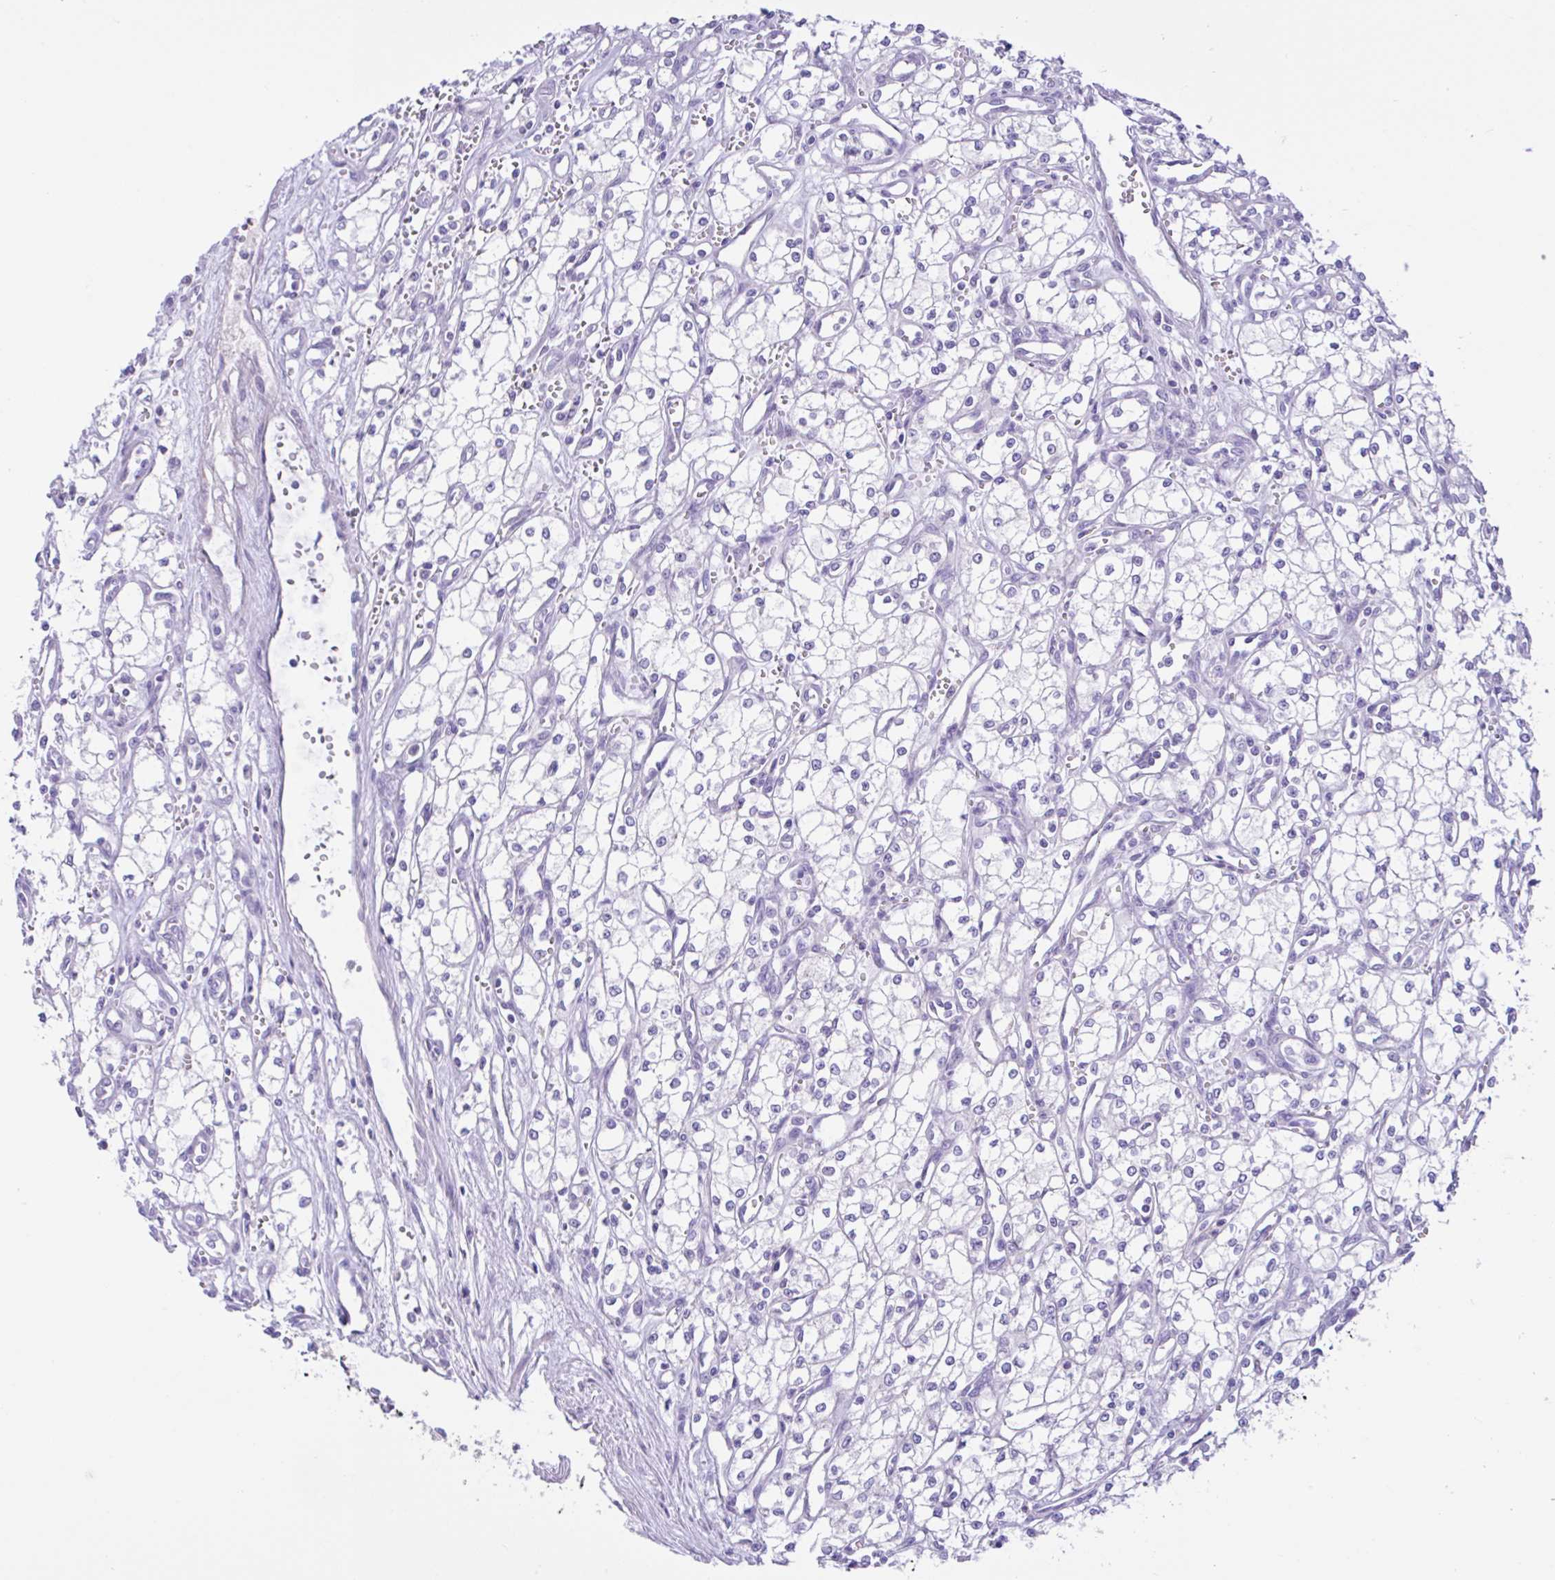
{"staining": {"intensity": "negative", "quantity": "none", "location": "none"}, "tissue": "renal cancer", "cell_type": "Tumor cells", "image_type": "cancer", "snomed": [{"axis": "morphology", "description": "Adenocarcinoma, NOS"}, {"axis": "topography", "description": "Kidney"}], "caption": "IHC of renal adenocarcinoma exhibits no staining in tumor cells. (DAB (3,3'-diaminobenzidine) immunohistochemistry, high magnification).", "gene": "ANO4", "patient": {"sex": "male", "age": 59}}